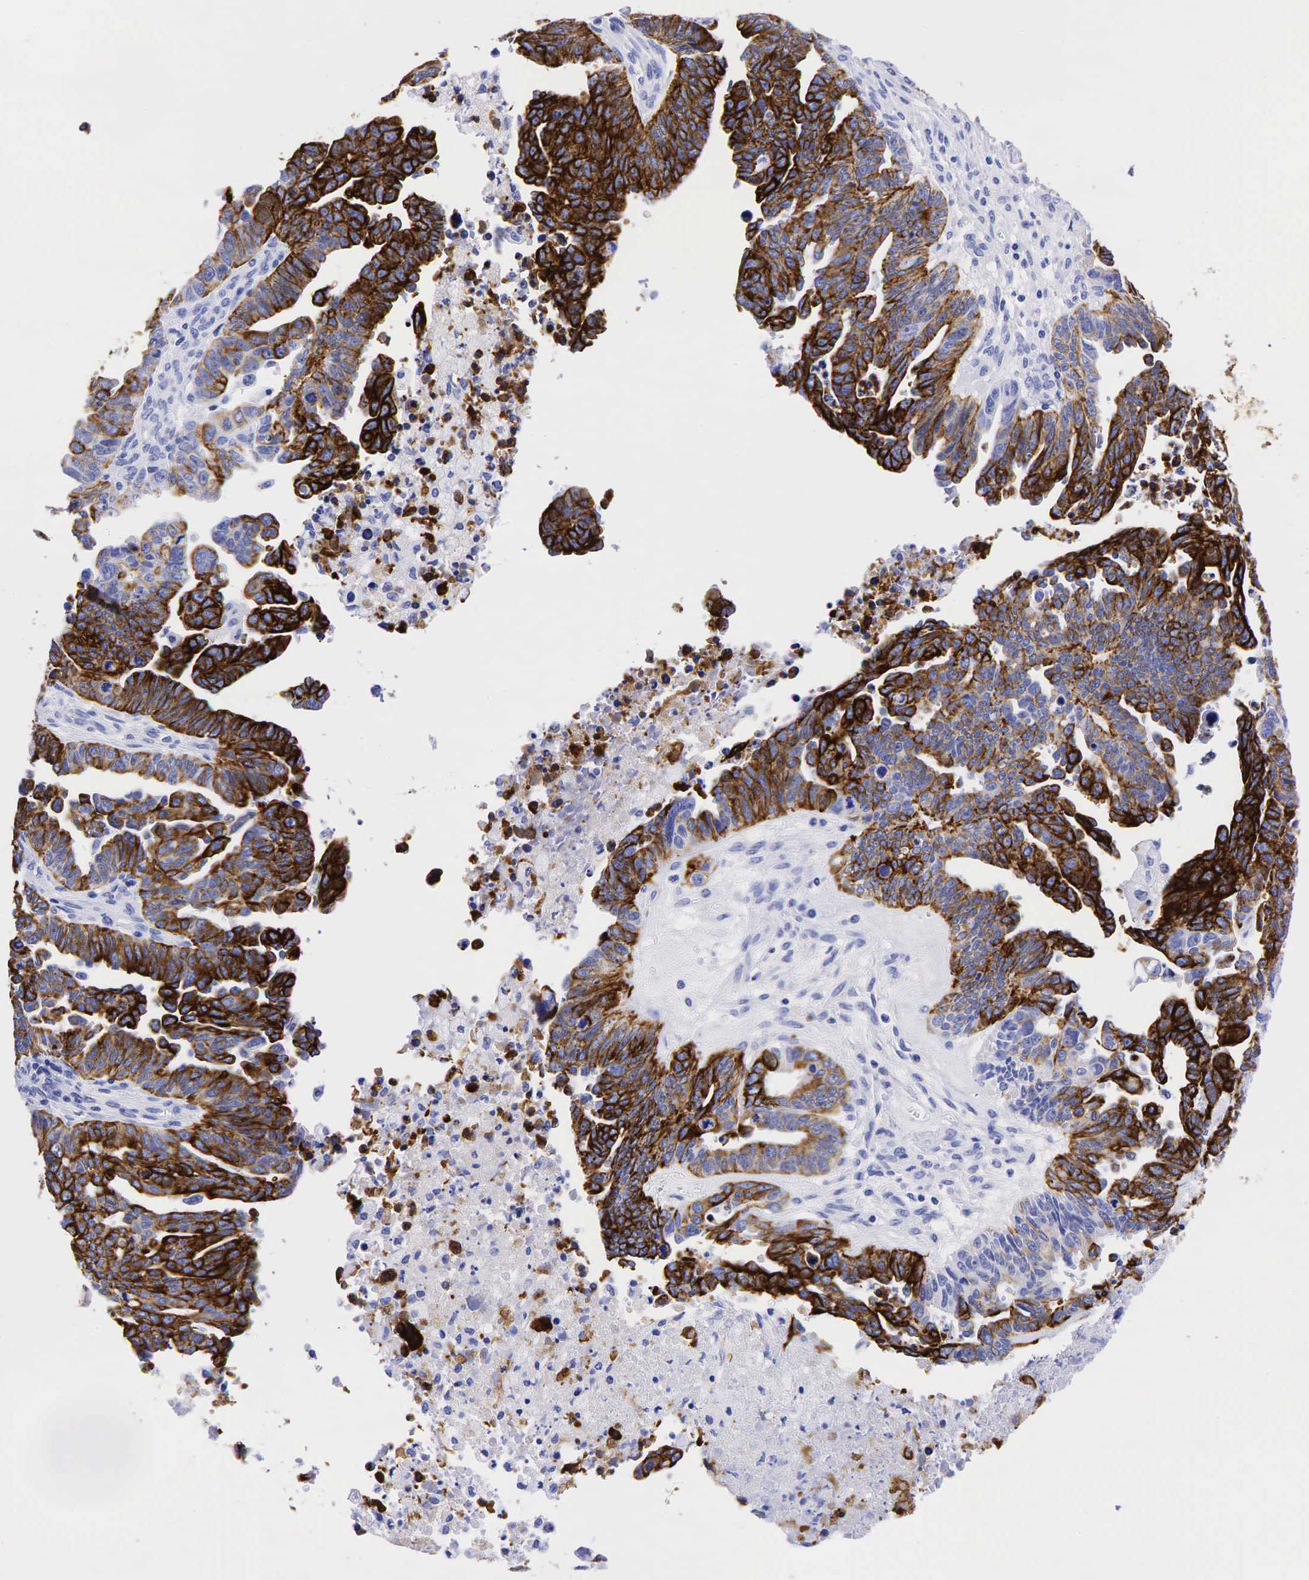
{"staining": {"intensity": "strong", "quantity": ">75%", "location": "cytoplasmic/membranous"}, "tissue": "ovarian cancer", "cell_type": "Tumor cells", "image_type": "cancer", "snomed": [{"axis": "morphology", "description": "Carcinoma, endometroid"}, {"axis": "morphology", "description": "Cystadenocarcinoma, serous, NOS"}, {"axis": "topography", "description": "Ovary"}], "caption": "Serous cystadenocarcinoma (ovarian) was stained to show a protein in brown. There is high levels of strong cytoplasmic/membranous positivity in about >75% of tumor cells.", "gene": "KRT7", "patient": {"sex": "female", "age": 45}}